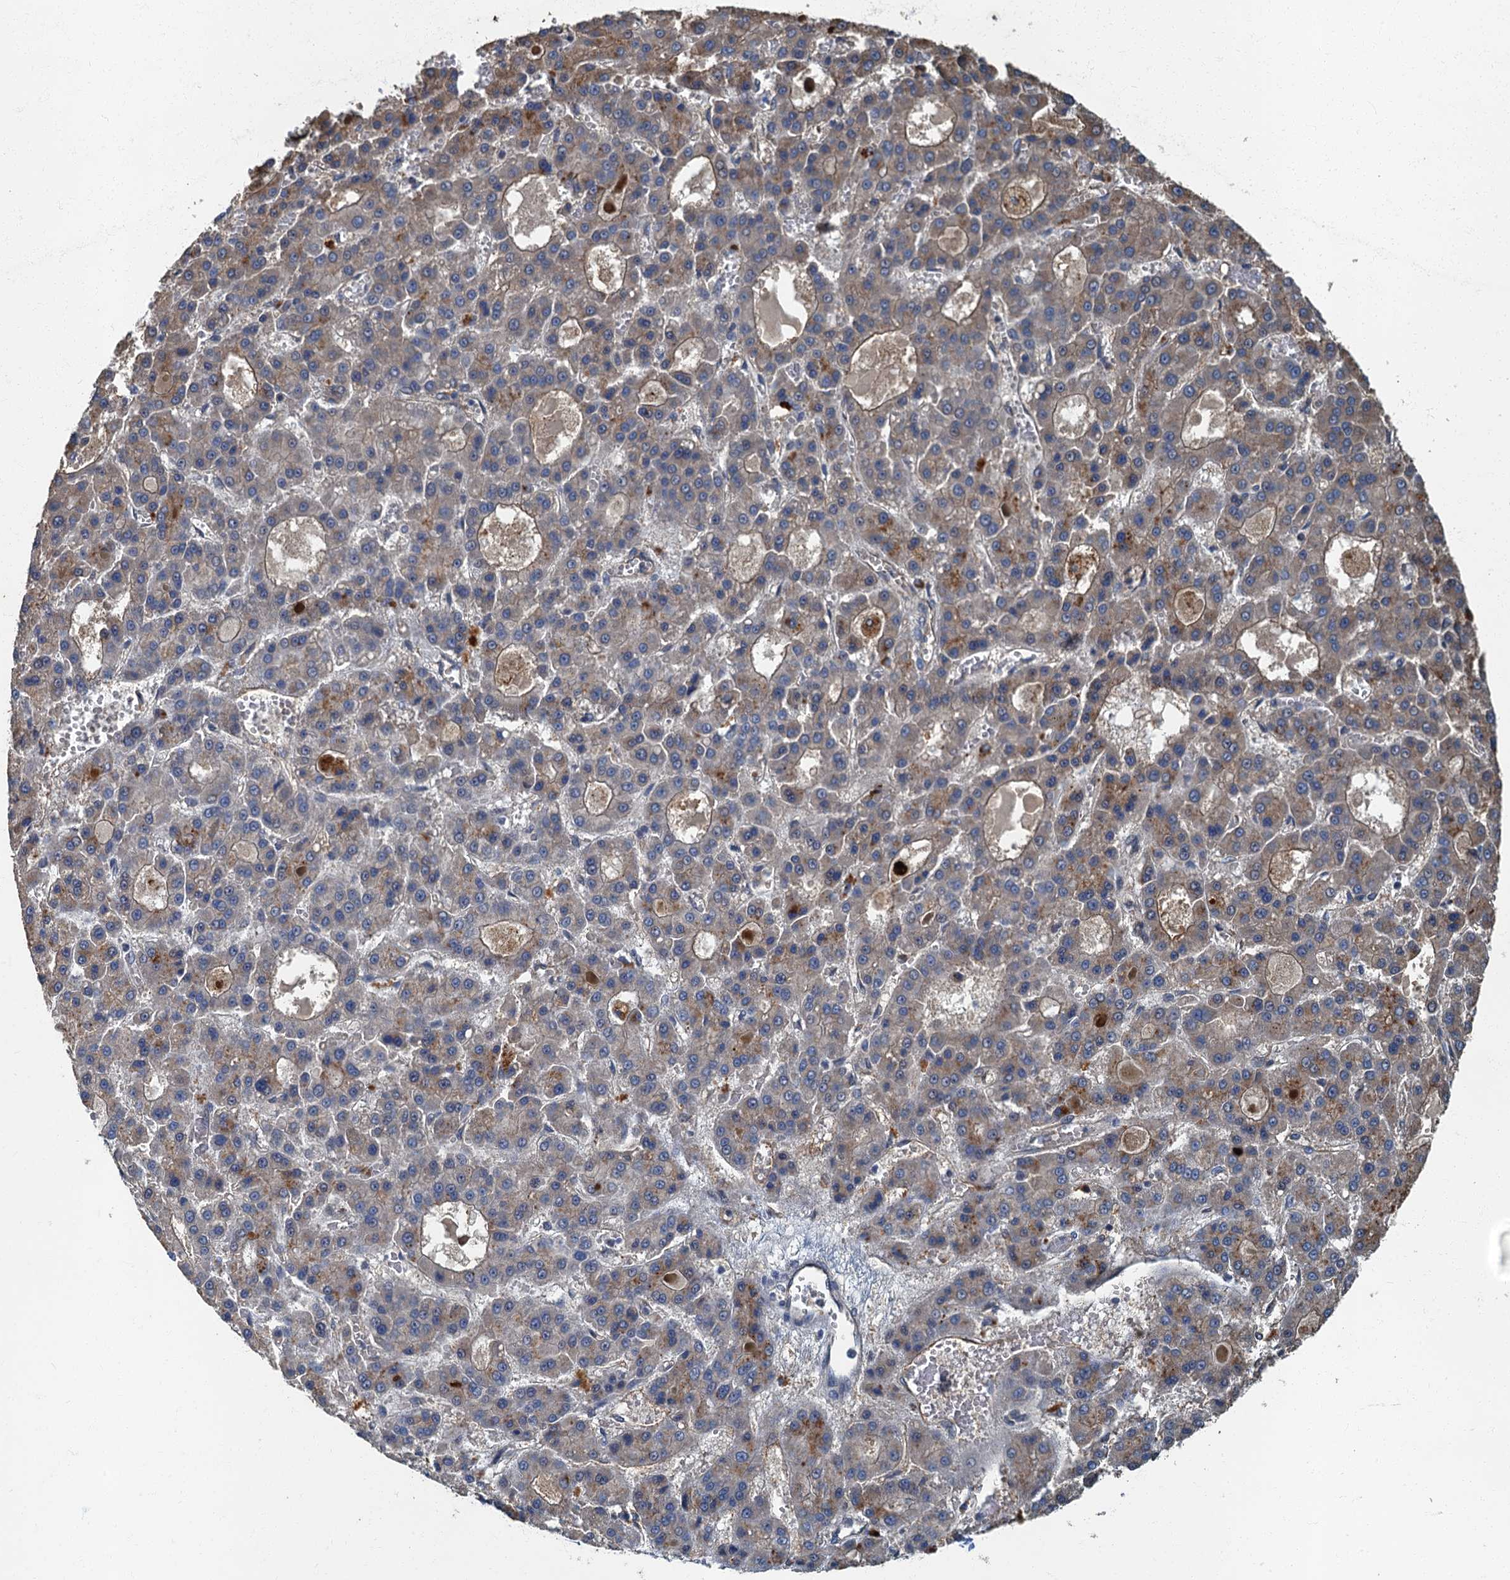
{"staining": {"intensity": "weak", "quantity": "25%-75%", "location": "cytoplasmic/membranous"}, "tissue": "liver cancer", "cell_type": "Tumor cells", "image_type": "cancer", "snomed": [{"axis": "morphology", "description": "Carcinoma, Hepatocellular, NOS"}, {"axis": "topography", "description": "Liver"}], "caption": "Protein analysis of liver cancer (hepatocellular carcinoma) tissue displays weak cytoplasmic/membranous staining in approximately 25%-75% of tumor cells. (Stains: DAB (3,3'-diaminobenzidine) in brown, nuclei in blue, Microscopy: brightfield microscopy at high magnification).", "gene": "ARL11", "patient": {"sex": "male", "age": 70}}